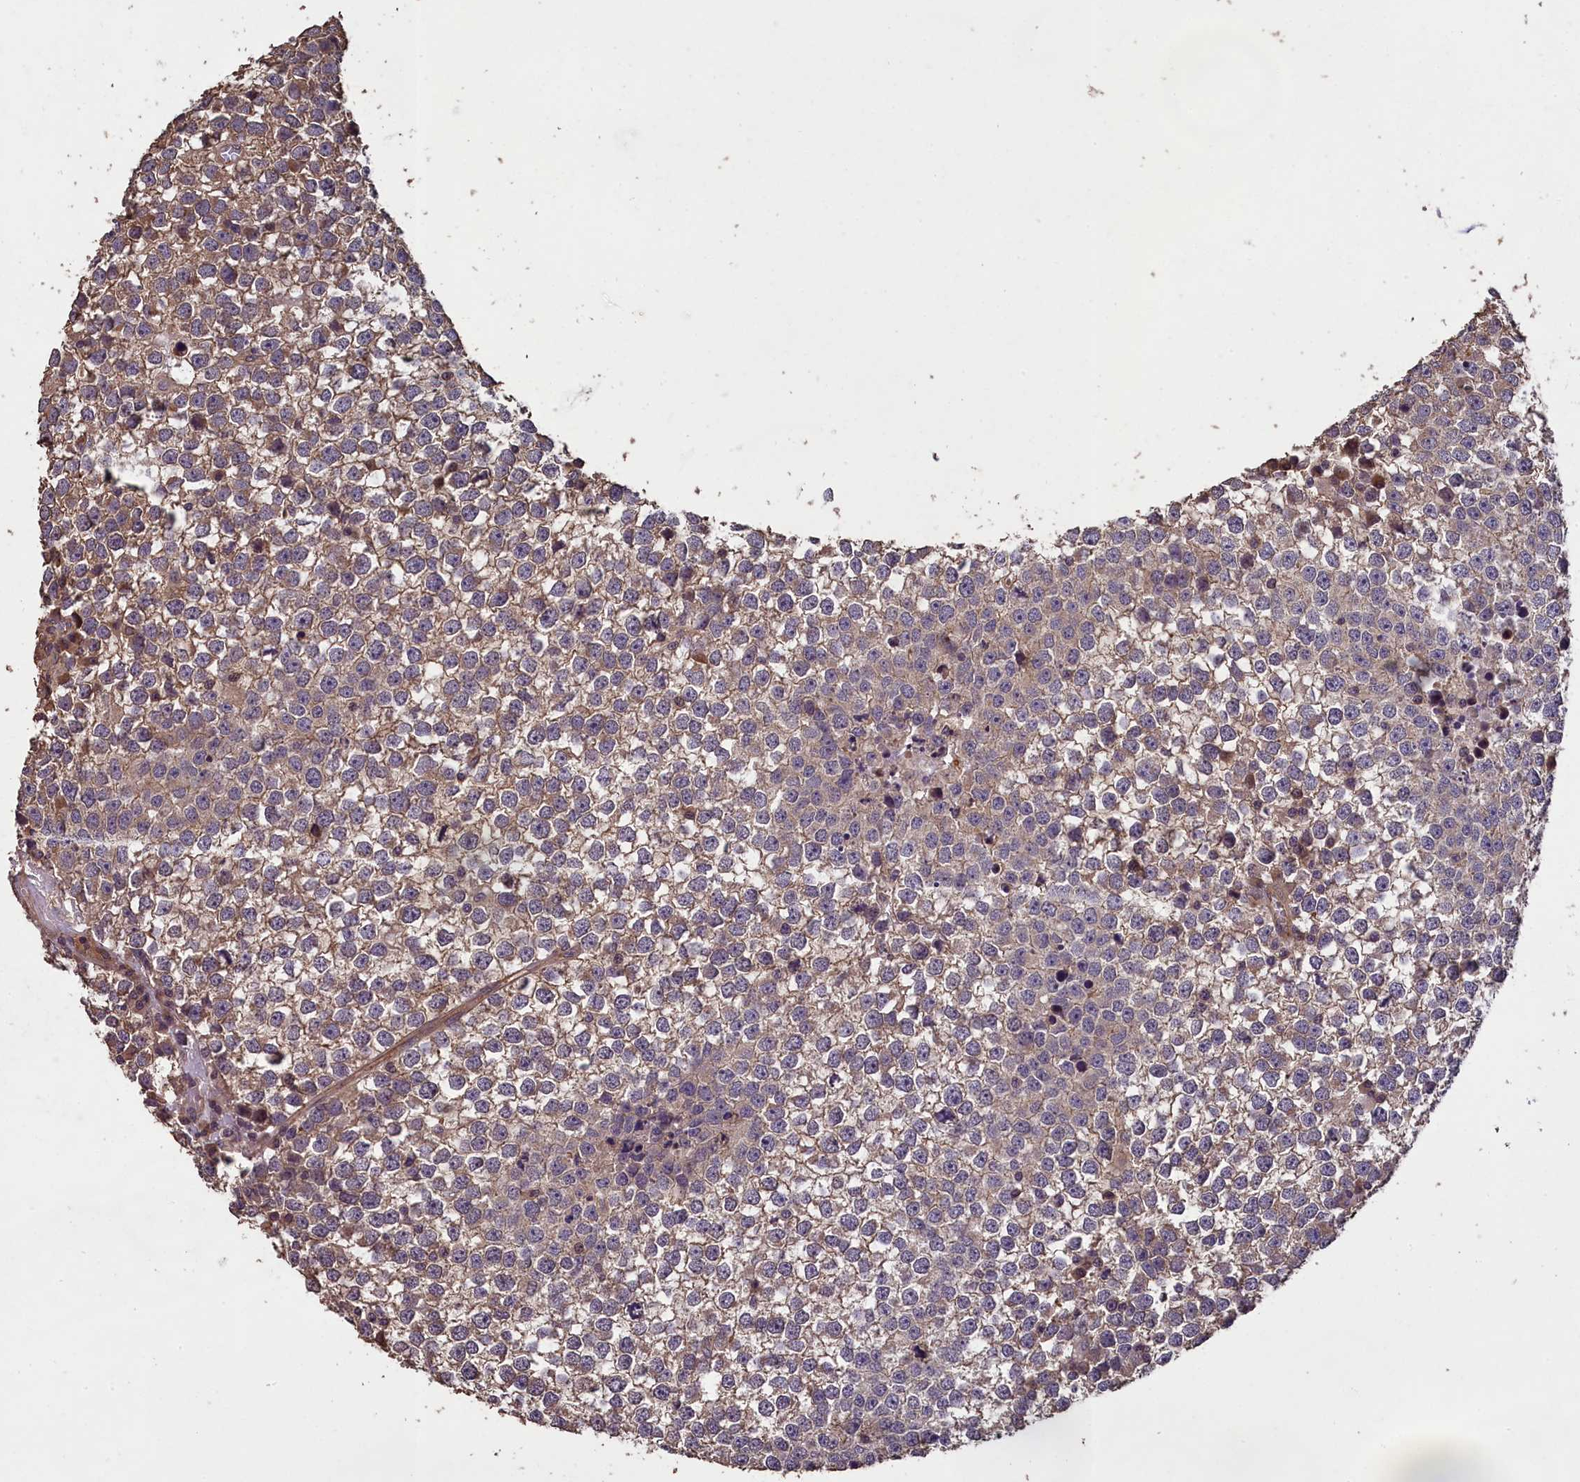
{"staining": {"intensity": "weak", "quantity": "<25%", "location": "cytoplasmic/membranous"}, "tissue": "testis cancer", "cell_type": "Tumor cells", "image_type": "cancer", "snomed": [{"axis": "morphology", "description": "Seminoma, NOS"}, {"axis": "topography", "description": "Testis"}], "caption": "Human testis seminoma stained for a protein using immunohistochemistry (IHC) exhibits no positivity in tumor cells.", "gene": "CHD9", "patient": {"sex": "male", "age": 65}}